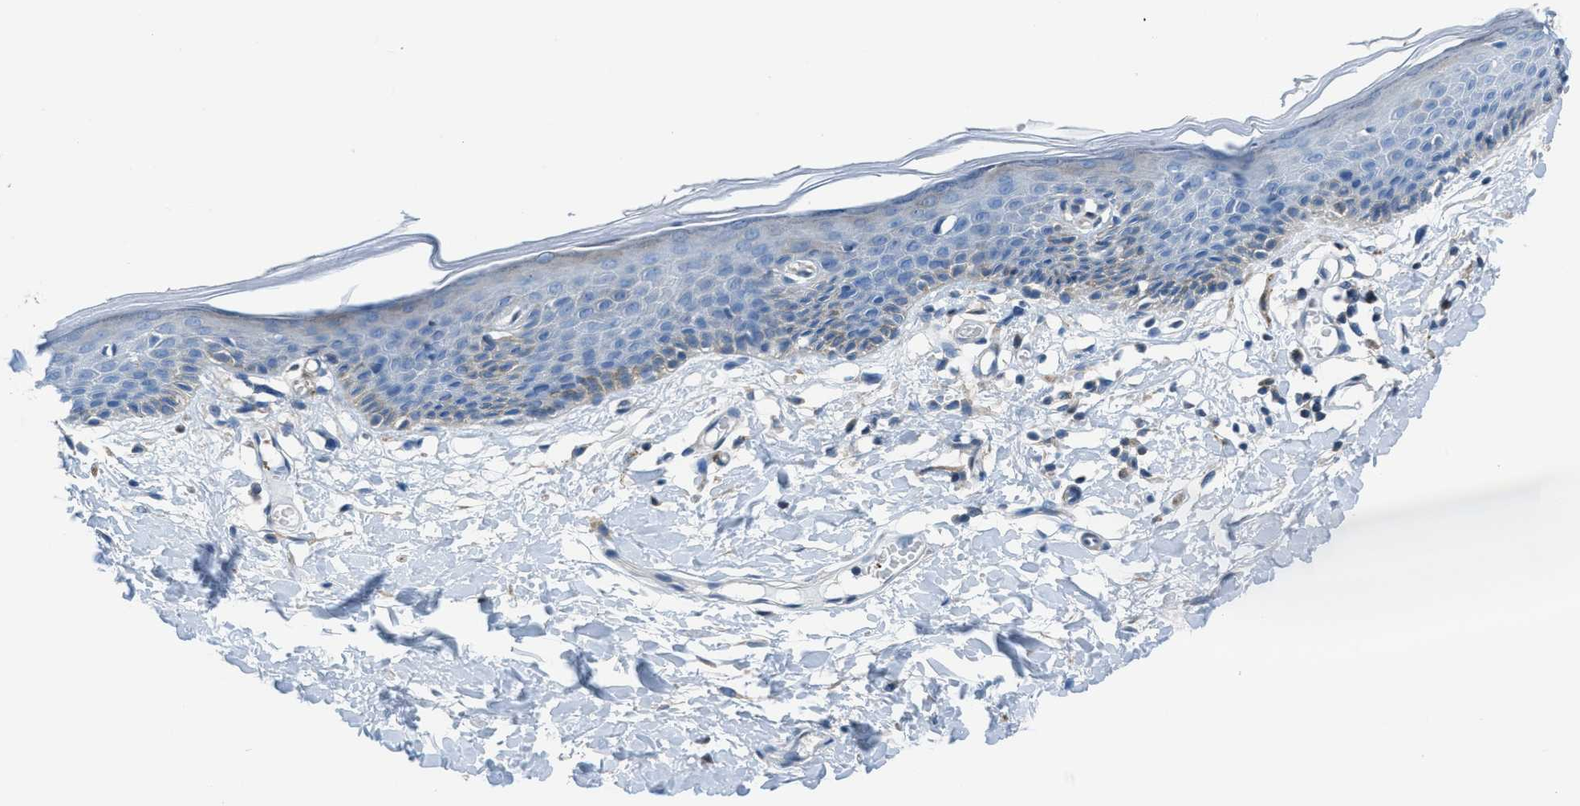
{"staining": {"intensity": "negative", "quantity": "none", "location": "none"}, "tissue": "skin", "cell_type": "Epidermal cells", "image_type": "normal", "snomed": [{"axis": "morphology", "description": "Normal tissue, NOS"}, {"axis": "topography", "description": "Vulva"}], "caption": "Immunohistochemical staining of unremarkable skin demonstrates no significant positivity in epidermal cells. The staining is performed using DAB (3,3'-diaminobenzidine) brown chromogen with nuclei counter-stained in using hematoxylin.", "gene": "MAPRE2", "patient": {"sex": "female", "age": 54}}